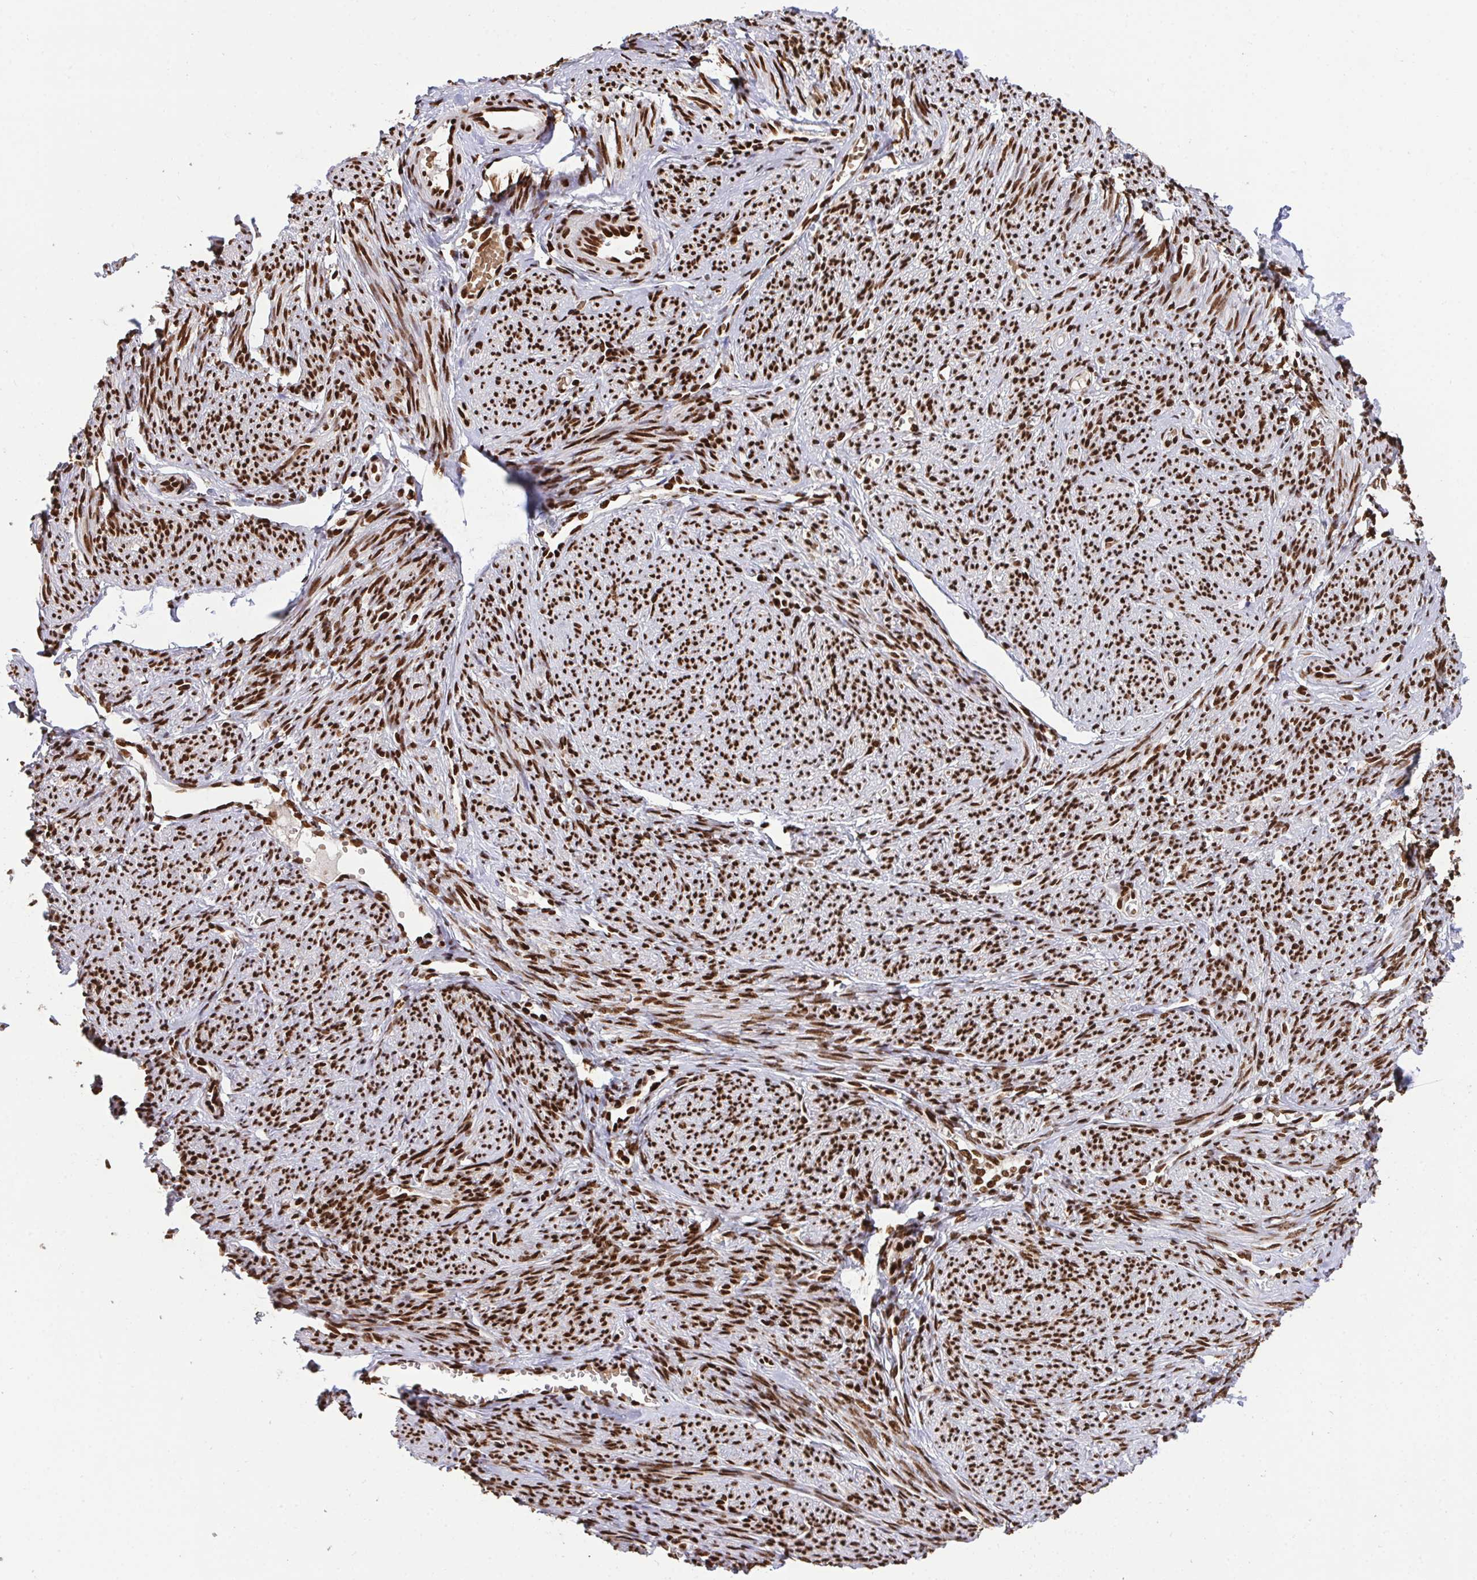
{"staining": {"intensity": "strong", "quantity": ">75%", "location": "nuclear"}, "tissue": "smooth muscle", "cell_type": "Smooth muscle cells", "image_type": "normal", "snomed": [{"axis": "morphology", "description": "Normal tissue, NOS"}, {"axis": "topography", "description": "Smooth muscle"}], "caption": "Immunohistochemical staining of unremarkable human smooth muscle reveals strong nuclear protein staining in about >75% of smooth muscle cells. The staining was performed using DAB (3,3'-diaminobenzidine), with brown indicating positive protein expression. Nuclei are stained blue with hematoxylin.", "gene": "ENSG00000268083", "patient": {"sex": "female", "age": 65}}